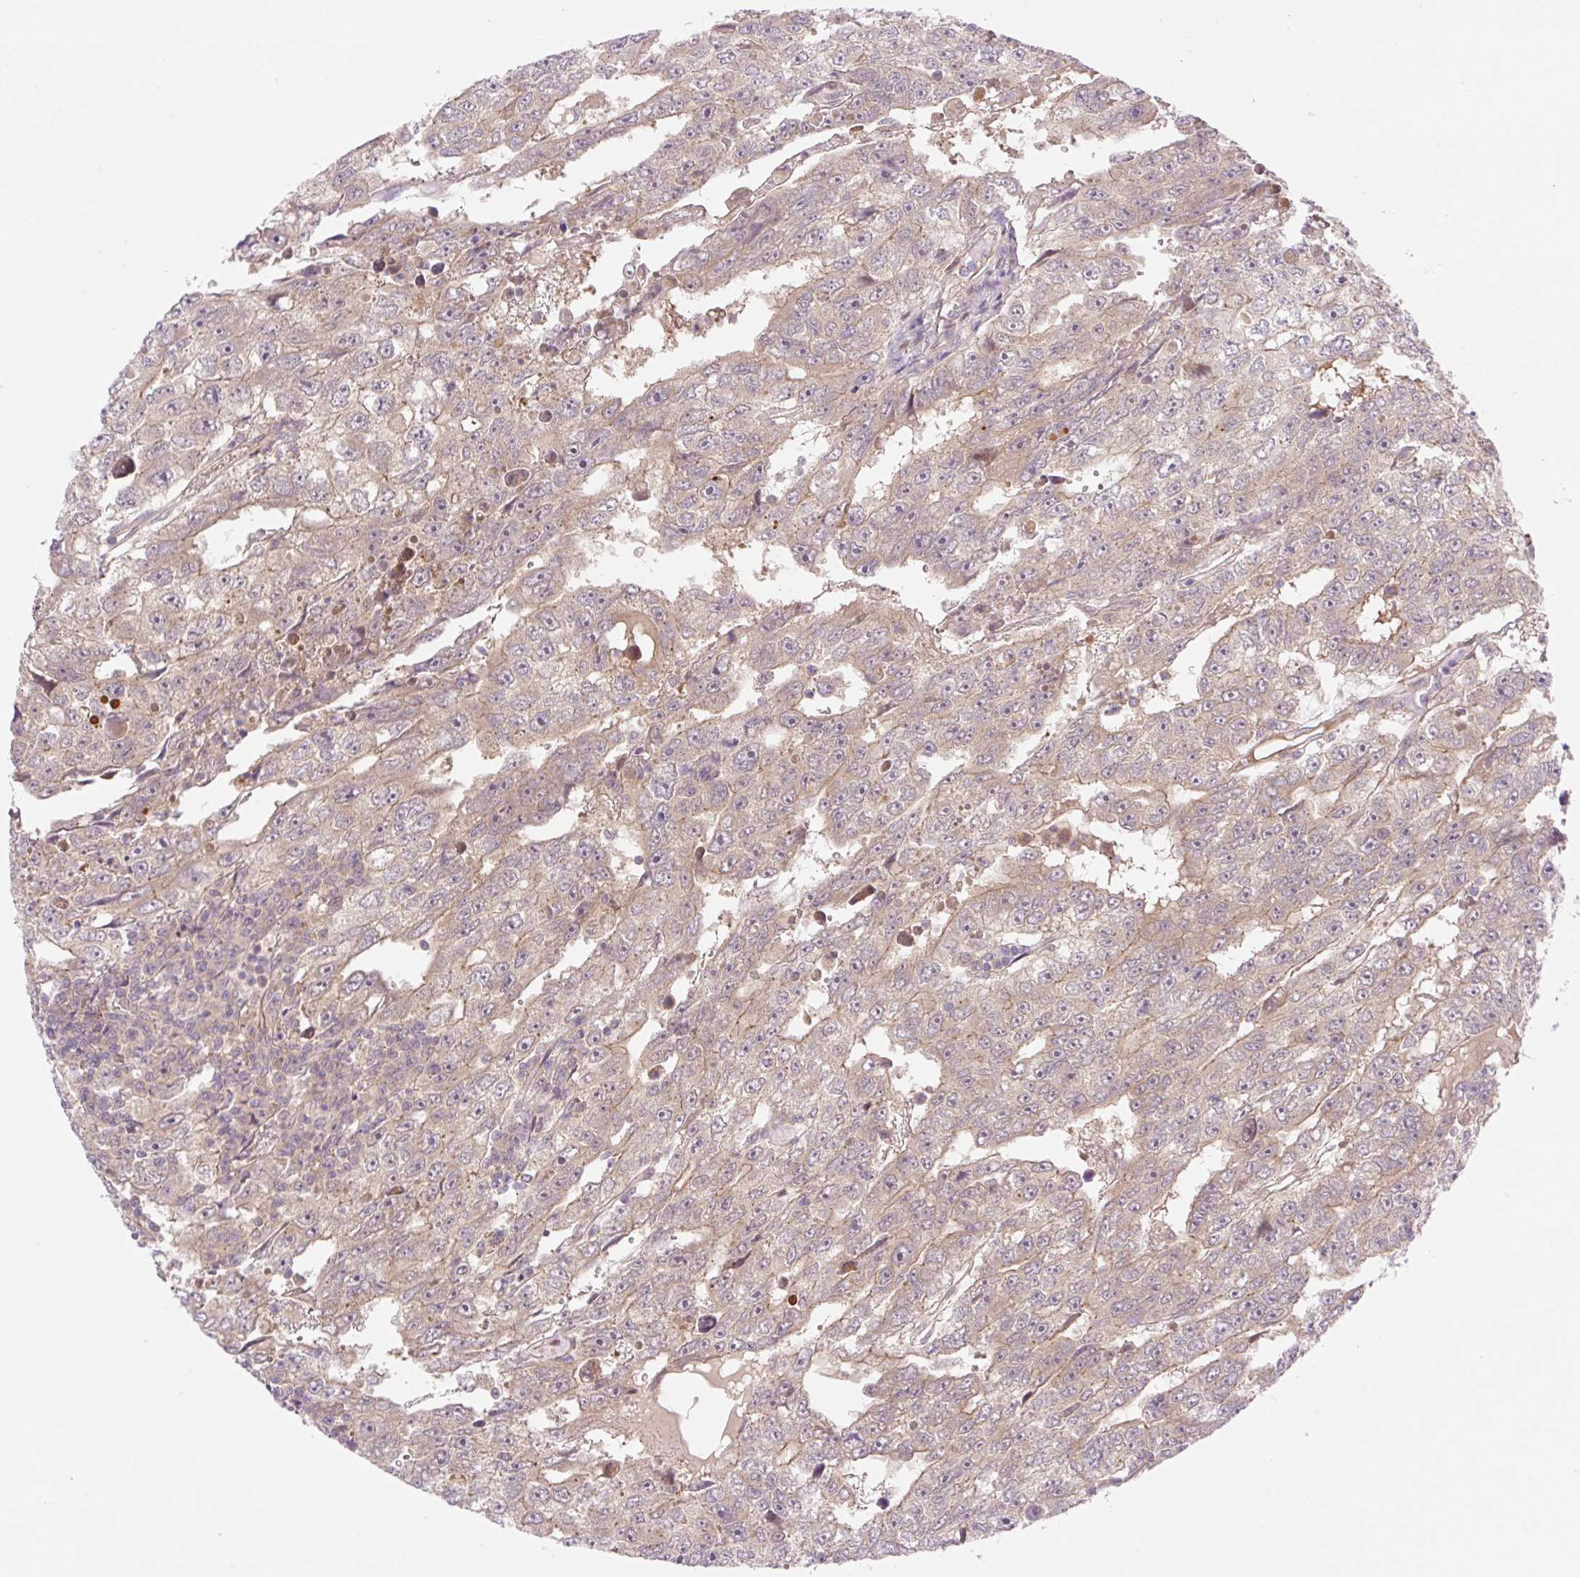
{"staining": {"intensity": "weak", "quantity": "25%-75%", "location": "cytoplasmic/membranous"}, "tissue": "testis cancer", "cell_type": "Tumor cells", "image_type": "cancer", "snomed": [{"axis": "morphology", "description": "Carcinoma, Embryonal, NOS"}, {"axis": "topography", "description": "Testis"}], "caption": "A brown stain highlights weak cytoplasmic/membranous expression of a protein in testis cancer (embryonal carcinoma) tumor cells.", "gene": "VPS25", "patient": {"sex": "male", "age": 20}}